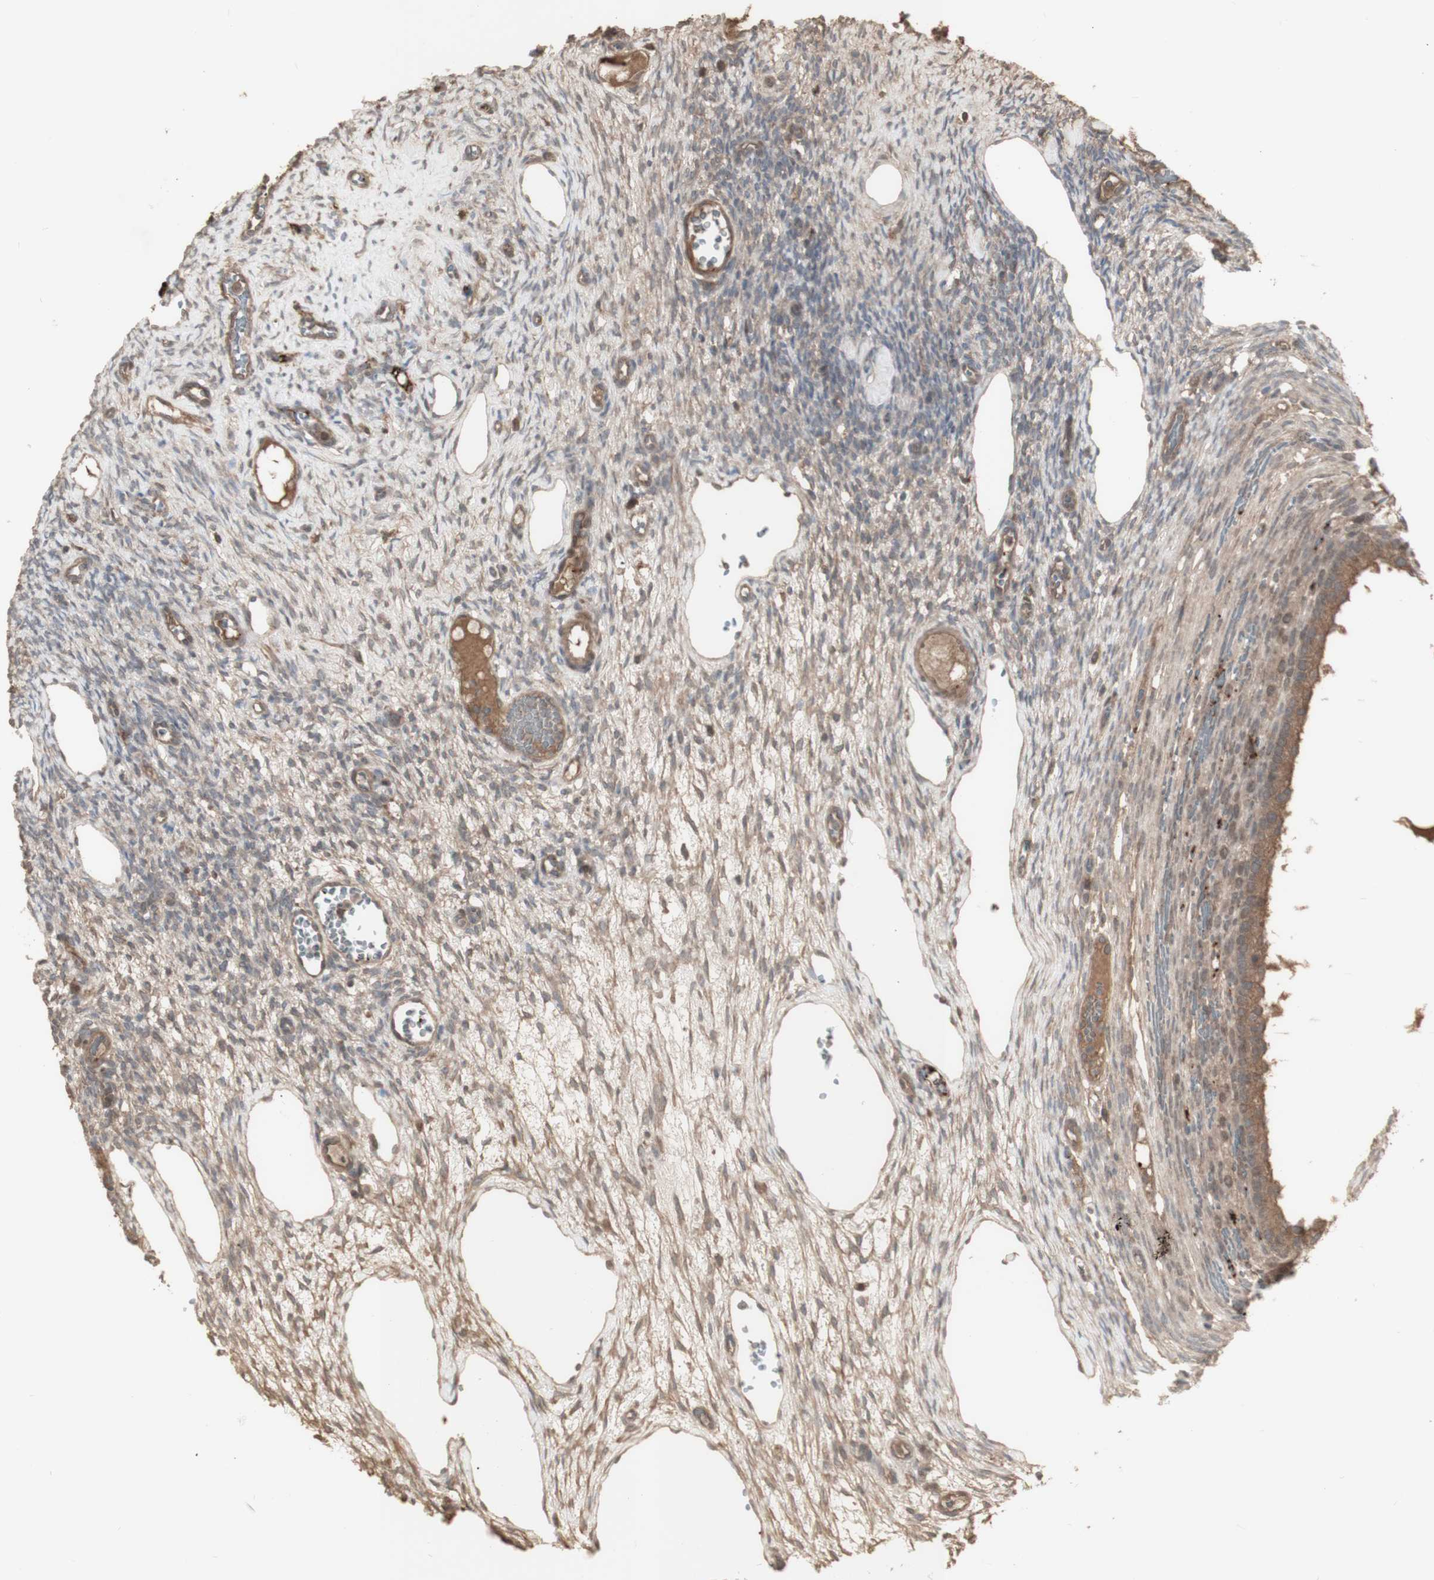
{"staining": {"intensity": "moderate", "quantity": ">75%", "location": "cytoplasmic/membranous"}, "tissue": "ovary", "cell_type": "Follicle cells", "image_type": "normal", "snomed": [{"axis": "morphology", "description": "Normal tissue, NOS"}, {"axis": "topography", "description": "Ovary"}], "caption": "Immunohistochemical staining of normal ovary exhibits moderate cytoplasmic/membranous protein expression in approximately >75% of follicle cells.", "gene": "ALOX12", "patient": {"sex": "female", "age": 33}}